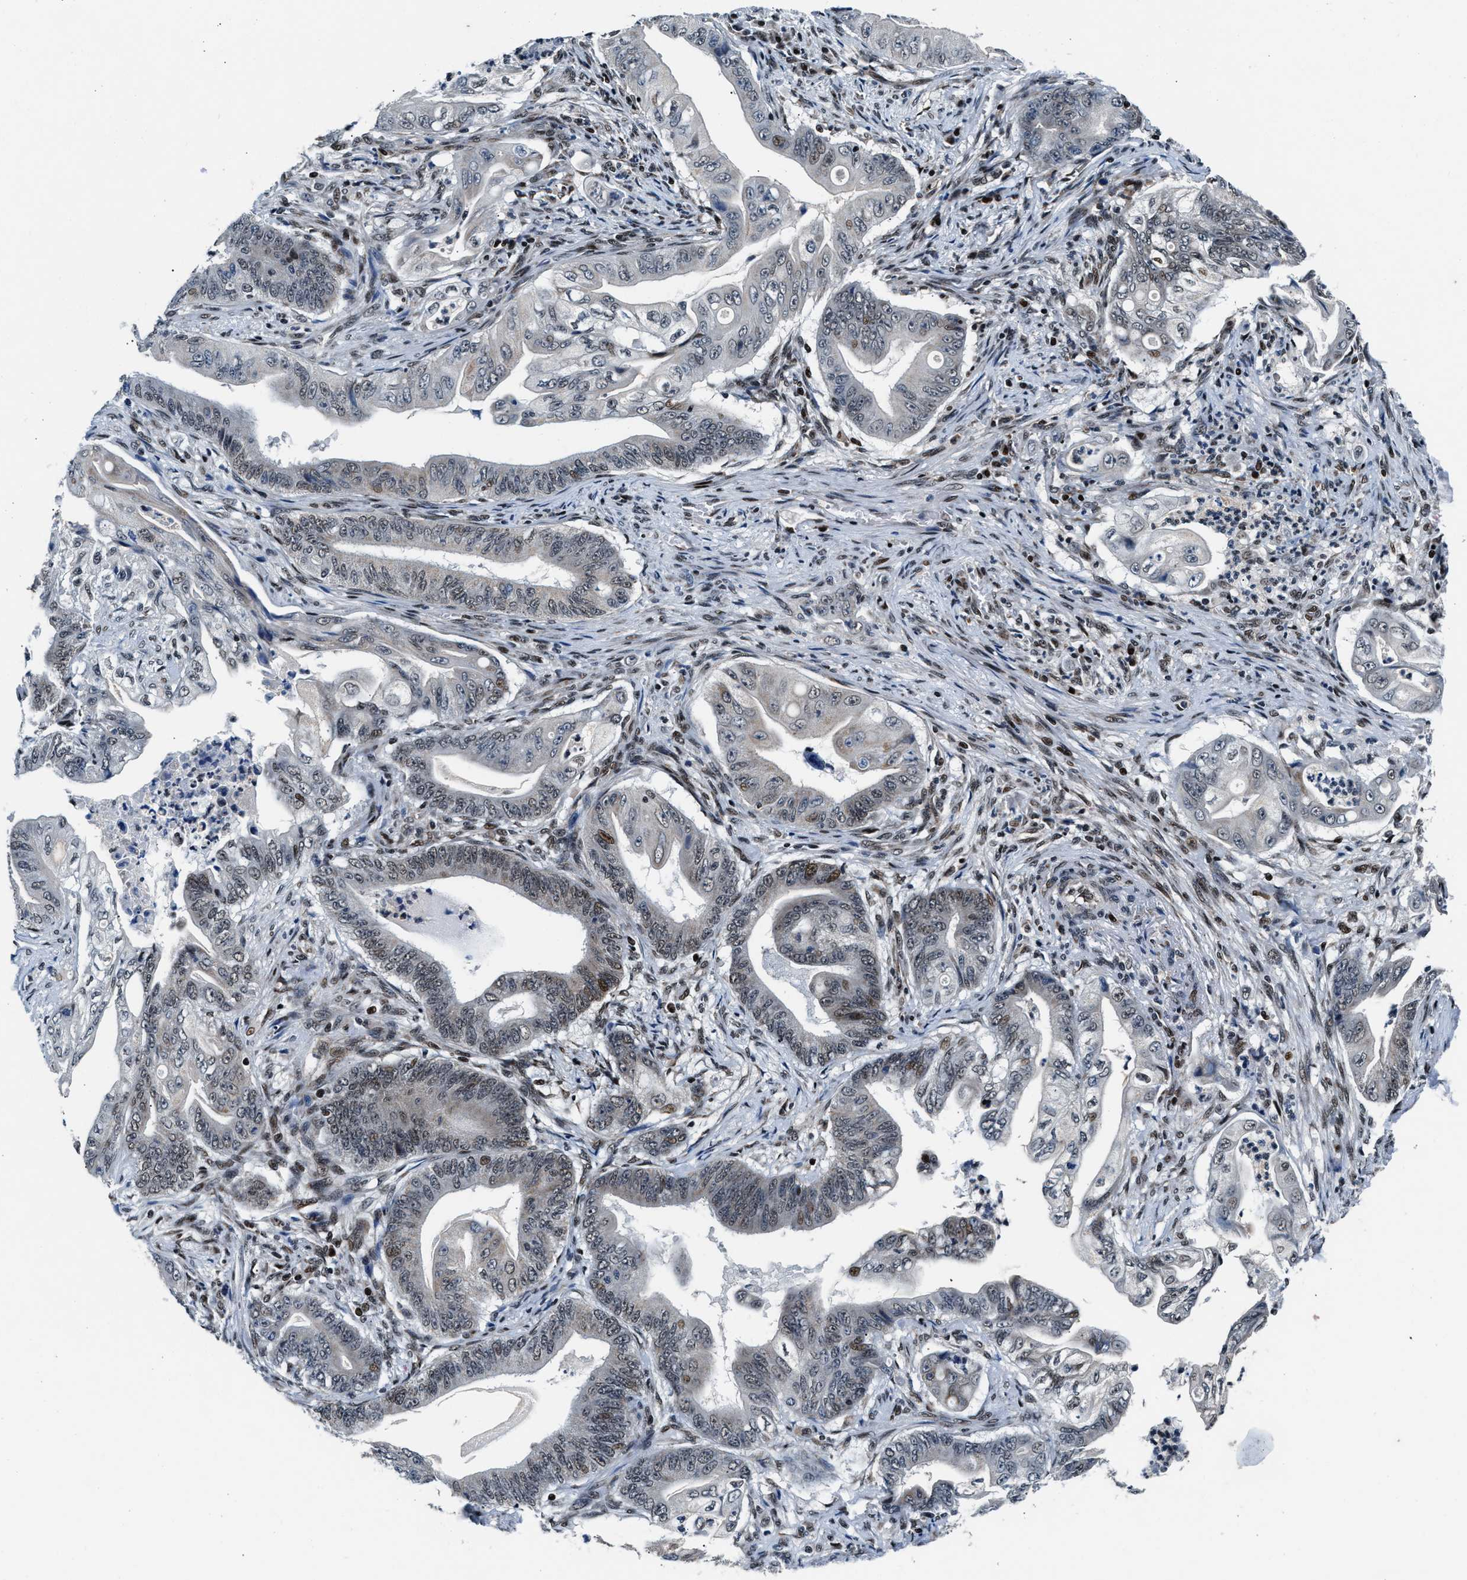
{"staining": {"intensity": "moderate", "quantity": "<25%", "location": "nuclear"}, "tissue": "stomach cancer", "cell_type": "Tumor cells", "image_type": "cancer", "snomed": [{"axis": "morphology", "description": "Adenocarcinoma, NOS"}, {"axis": "topography", "description": "Stomach"}], "caption": "Stomach adenocarcinoma was stained to show a protein in brown. There is low levels of moderate nuclear expression in about <25% of tumor cells.", "gene": "PRRC2B", "patient": {"sex": "female", "age": 73}}